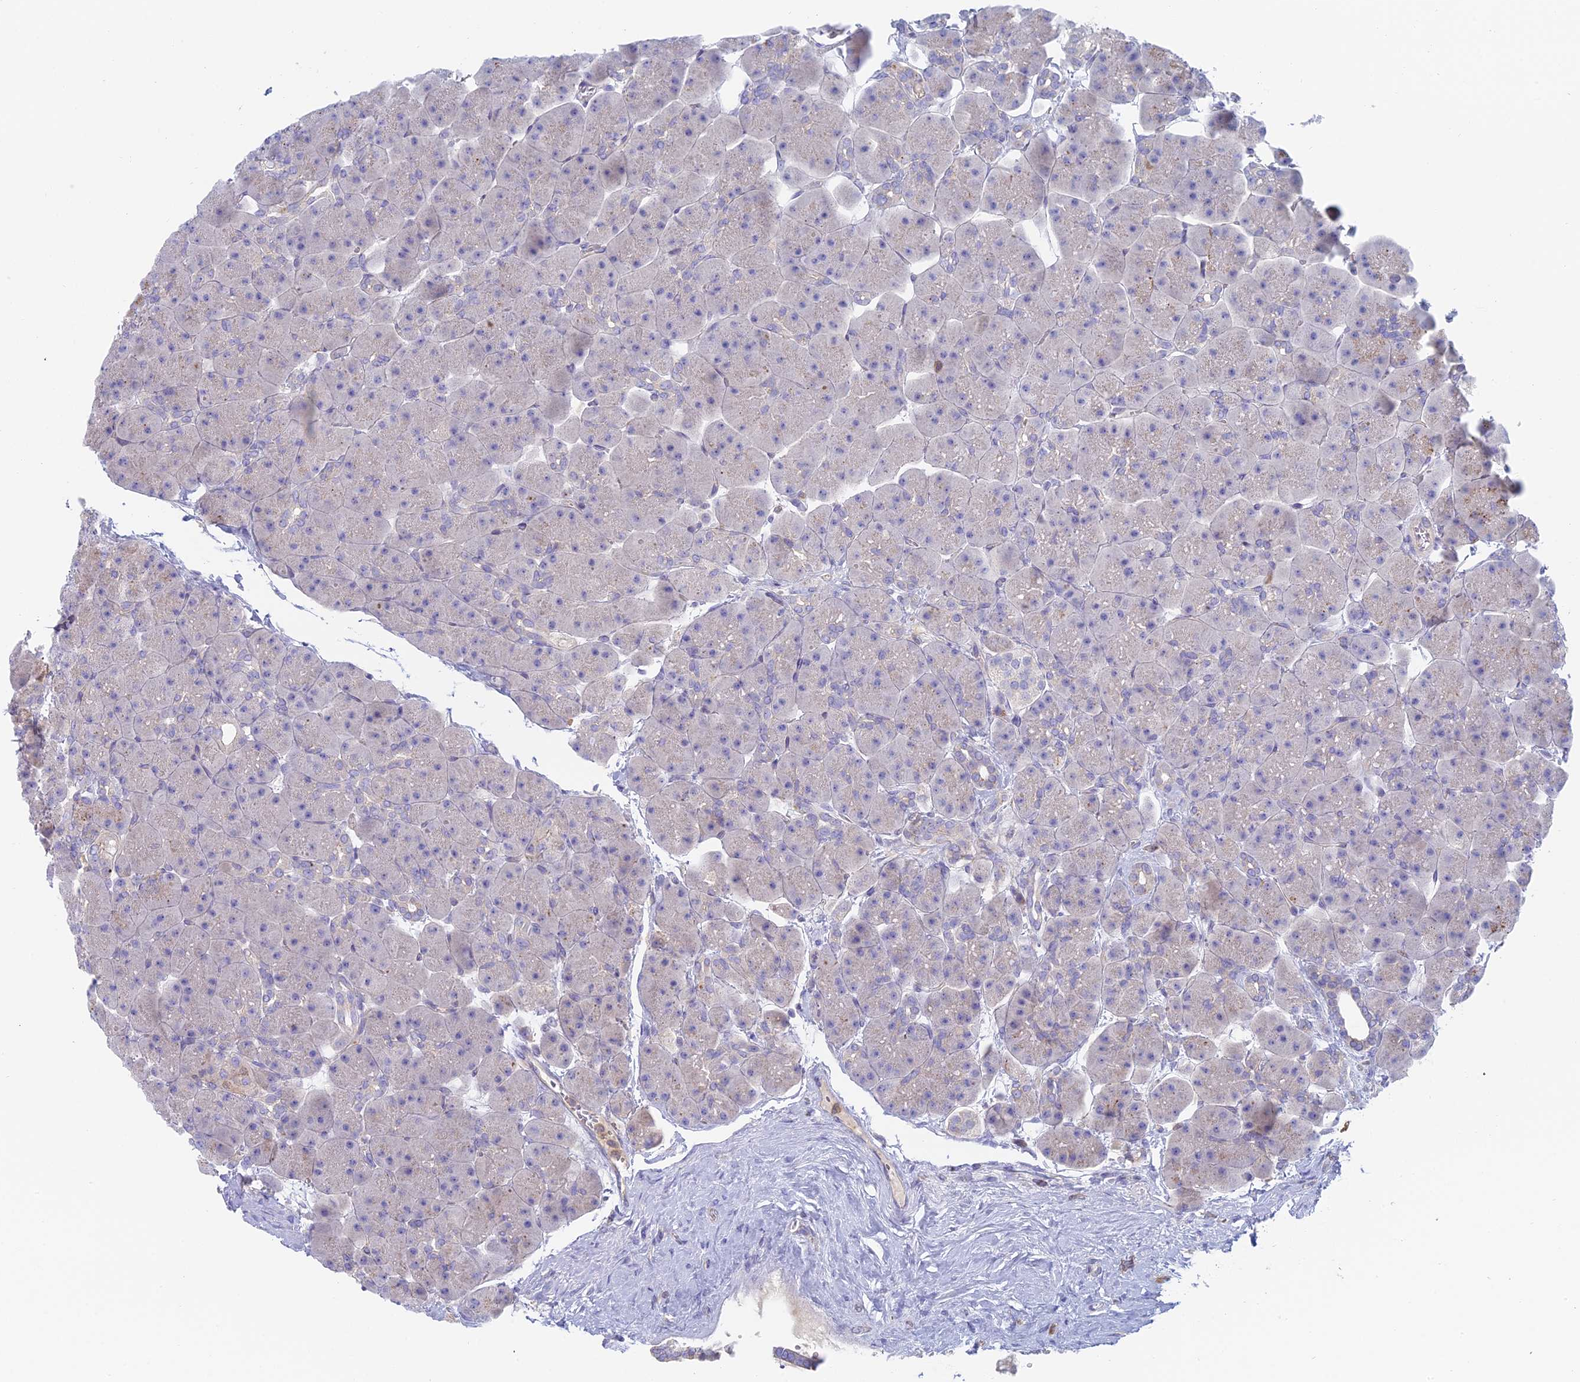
{"staining": {"intensity": "weak", "quantity": "<25%", "location": "cytoplasmic/membranous"}, "tissue": "pancreas", "cell_type": "Exocrine glandular cells", "image_type": "normal", "snomed": [{"axis": "morphology", "description": "Normal tissue, NOS"}, {"axis": "topography", "description": "Pancreas"}], "caption": "Immunohistochemistry histopathology image of normal human pancreas stained for a protein (brown), which reveals no positivity in exocrine glandular cells.", "gene": "STRN4", "patient": {"sex": "male", "age": 66}}